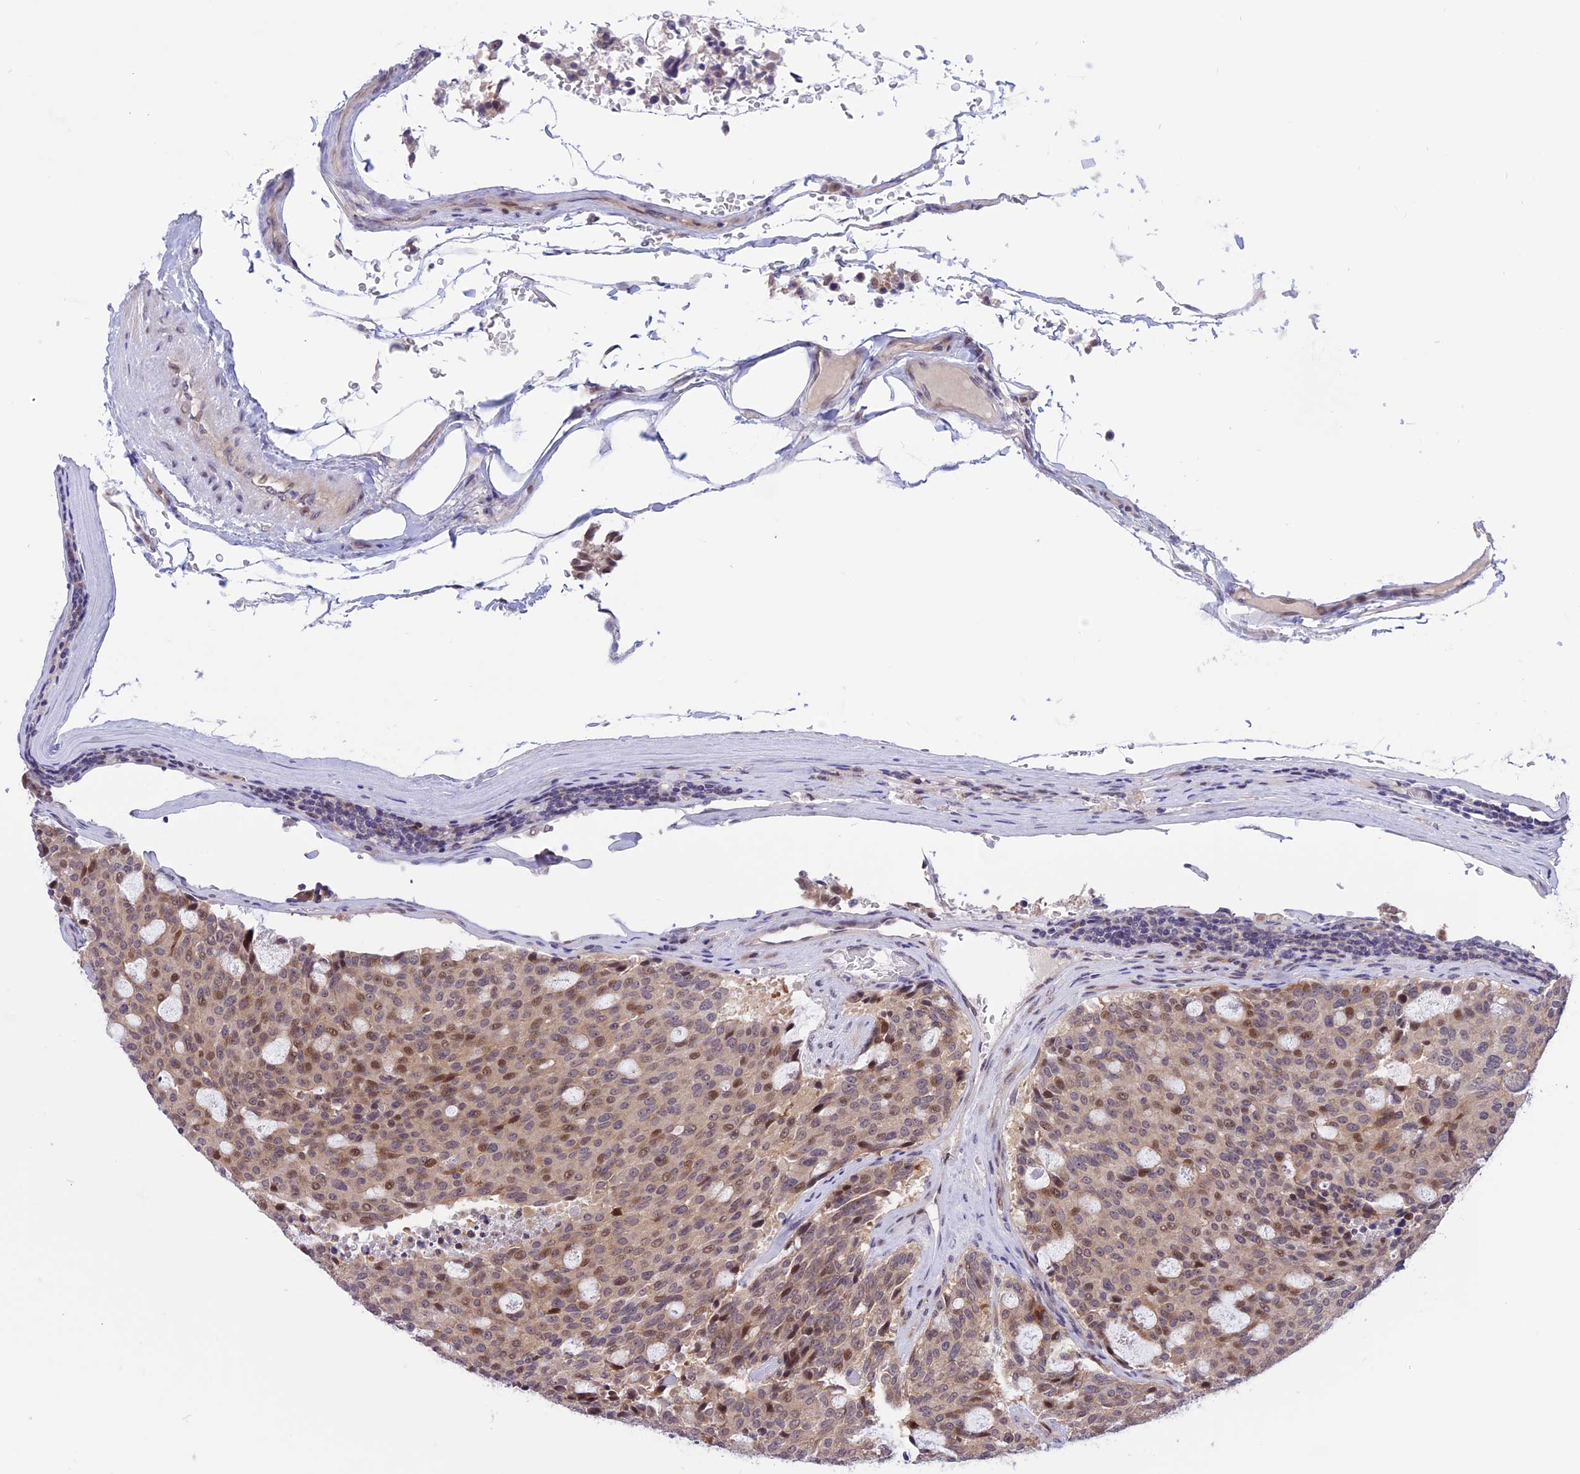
{"staining": {"intensity": "moderate", "quantity": "<25%", "location": "nuclear"}, "tissue": "carcinoid", "cell_type": "Tumor cells", "image_type": "cancer", "snomed": [{"axis": "morphology", "description": "Carcinoid, malignant, NOS"}, {"axis": "topography", "description": "Pancreas"}], "caption": "A brown stain highlights moderate nuclear staining of a protein in human carcinoid tumor cells.", "gene": "ZNF837", "patient": {"sex": "female", "age": 54}}